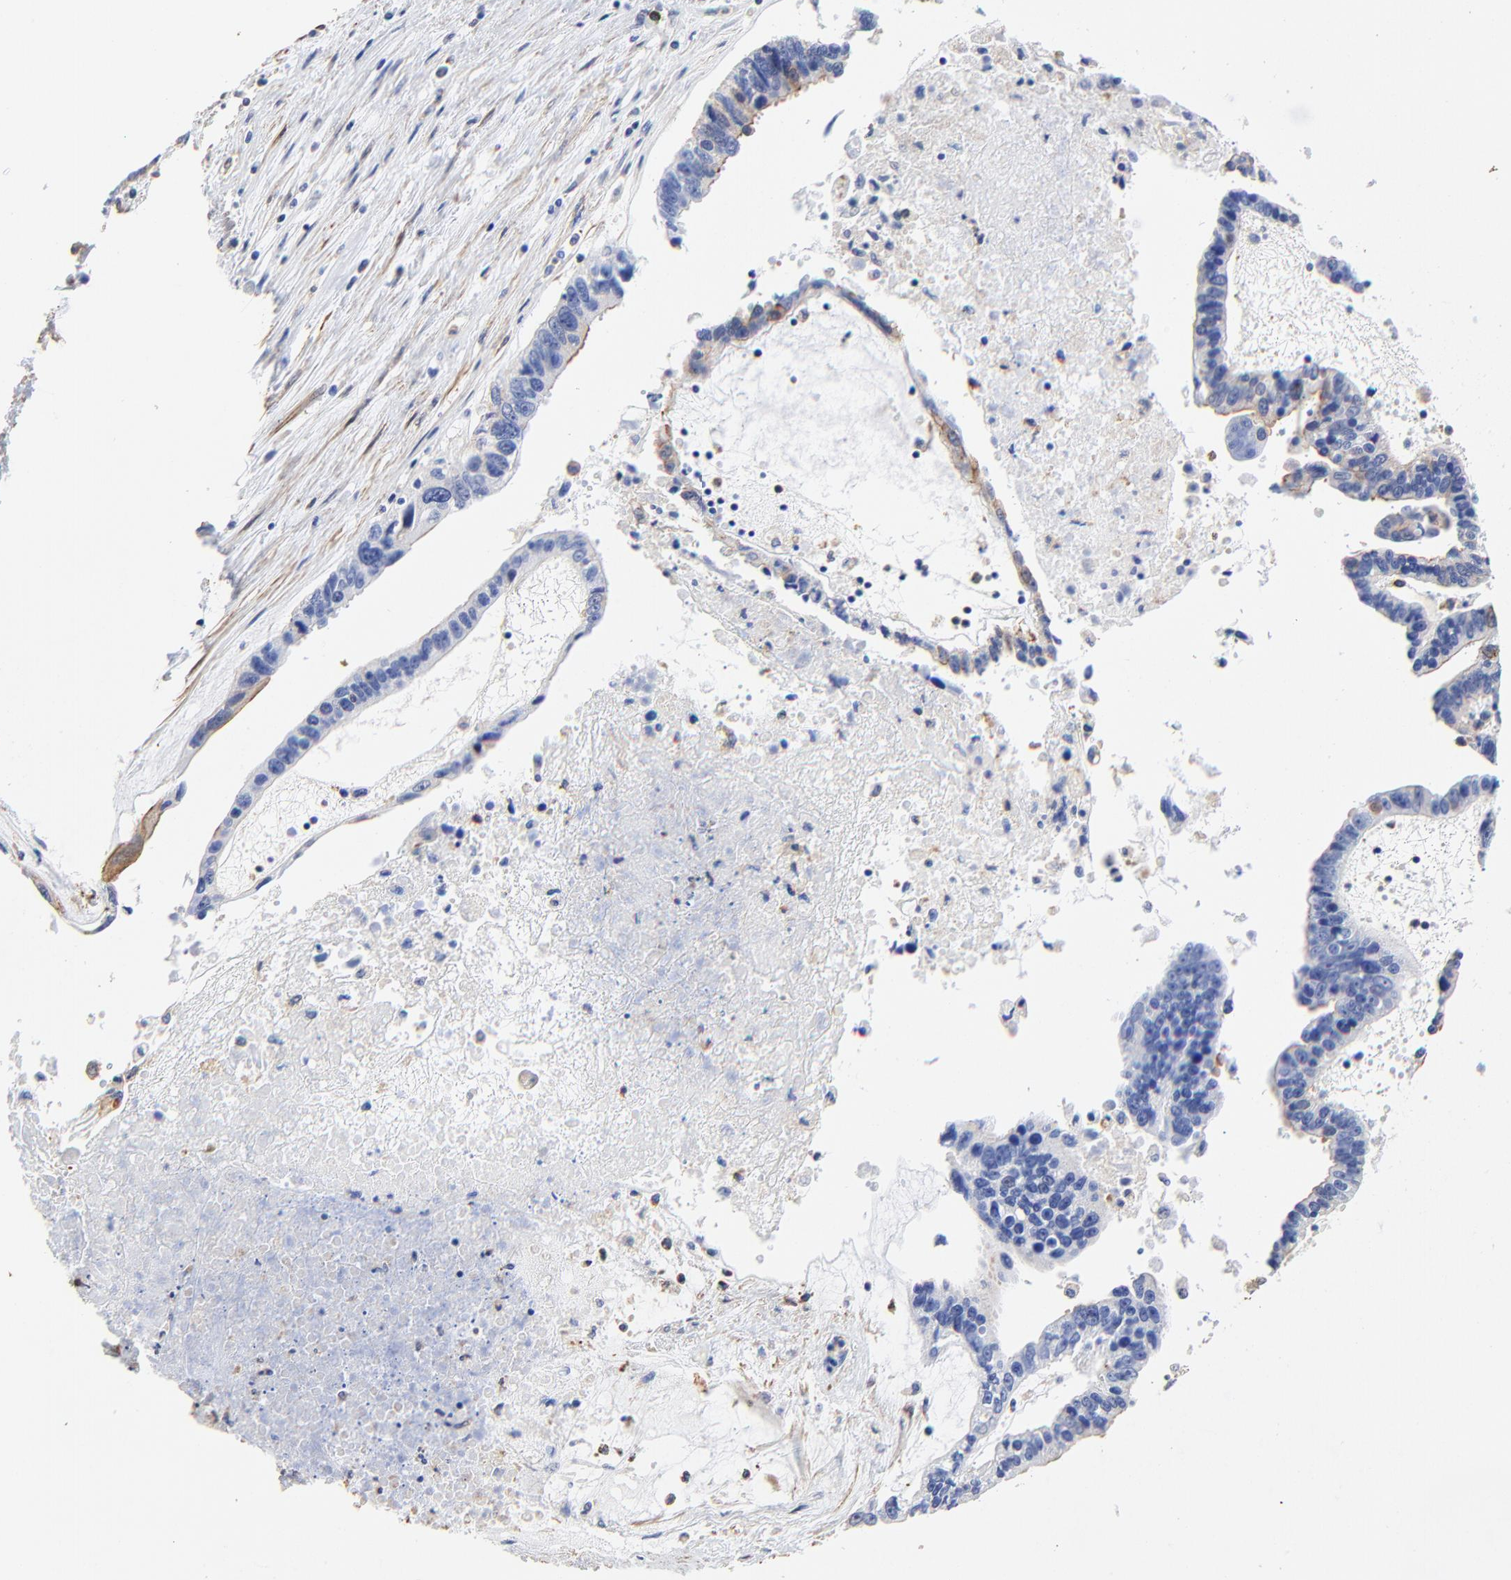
{"staining": {"intensity": "negative", "quantity": "none", "location": "none"}, "tissue": "ovarian cancer", "cell_type": "Tumor cells", "image_type": "cancer", "snomed": [{"axis": "morphology", "description": "Carcinoma, endometroid"}, {"axis": "morphology", "description": "Cystadenocarcinoma, serous, NOS"}, {"axis": "topography", "description": "Ovary"}], "caption": "A high-resolution image shows immunohistochemistry (IHC) staining of ovarian cancer (serous cystadenocarcinoma), which reveals no significant expression in tumor cells.", "gene": "TAGLN2", "patient": {"sex": "female", "age": 45}}